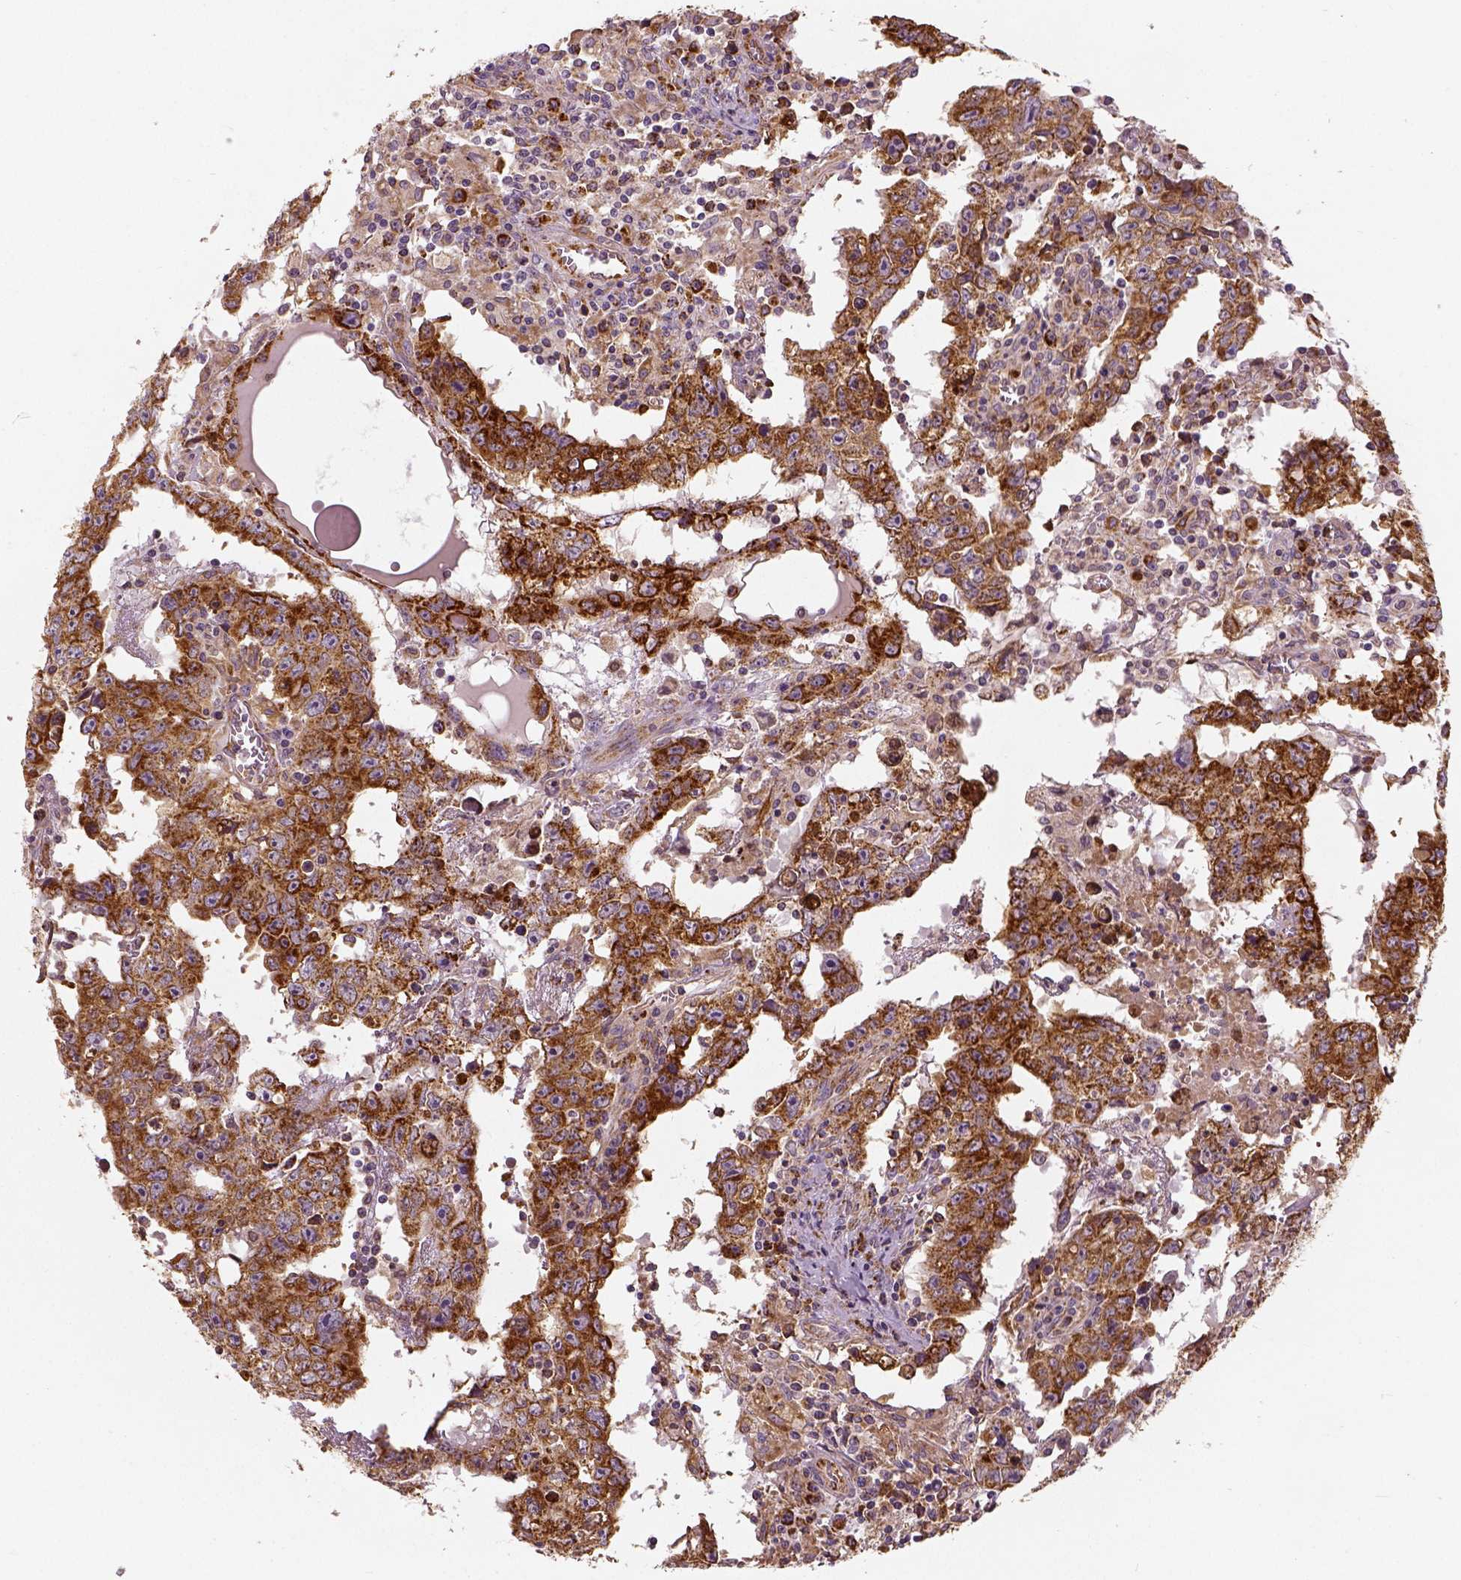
{"staining": {"intensity": "strong", "quantity": ">75%", "location": "cytoplasmic/membranous"}, "tissue": "testis cancer", "cell_type": "Tumor cells", "image_type": "cancer", "snomed": [{"axis": "morphology", "description": "Carcinoma, Embryonal, NOS"}, {"axis": "topography", "description": "Testis"}], "caption": "Brown immunohistochemical staining in human embryonal carcinoma (testis) exhibits strong cytoplasmic/membranous expression in about >75% of tumor cells.", "gene": "PGAM5", "patient": {"sex": "male", "age": 22}}